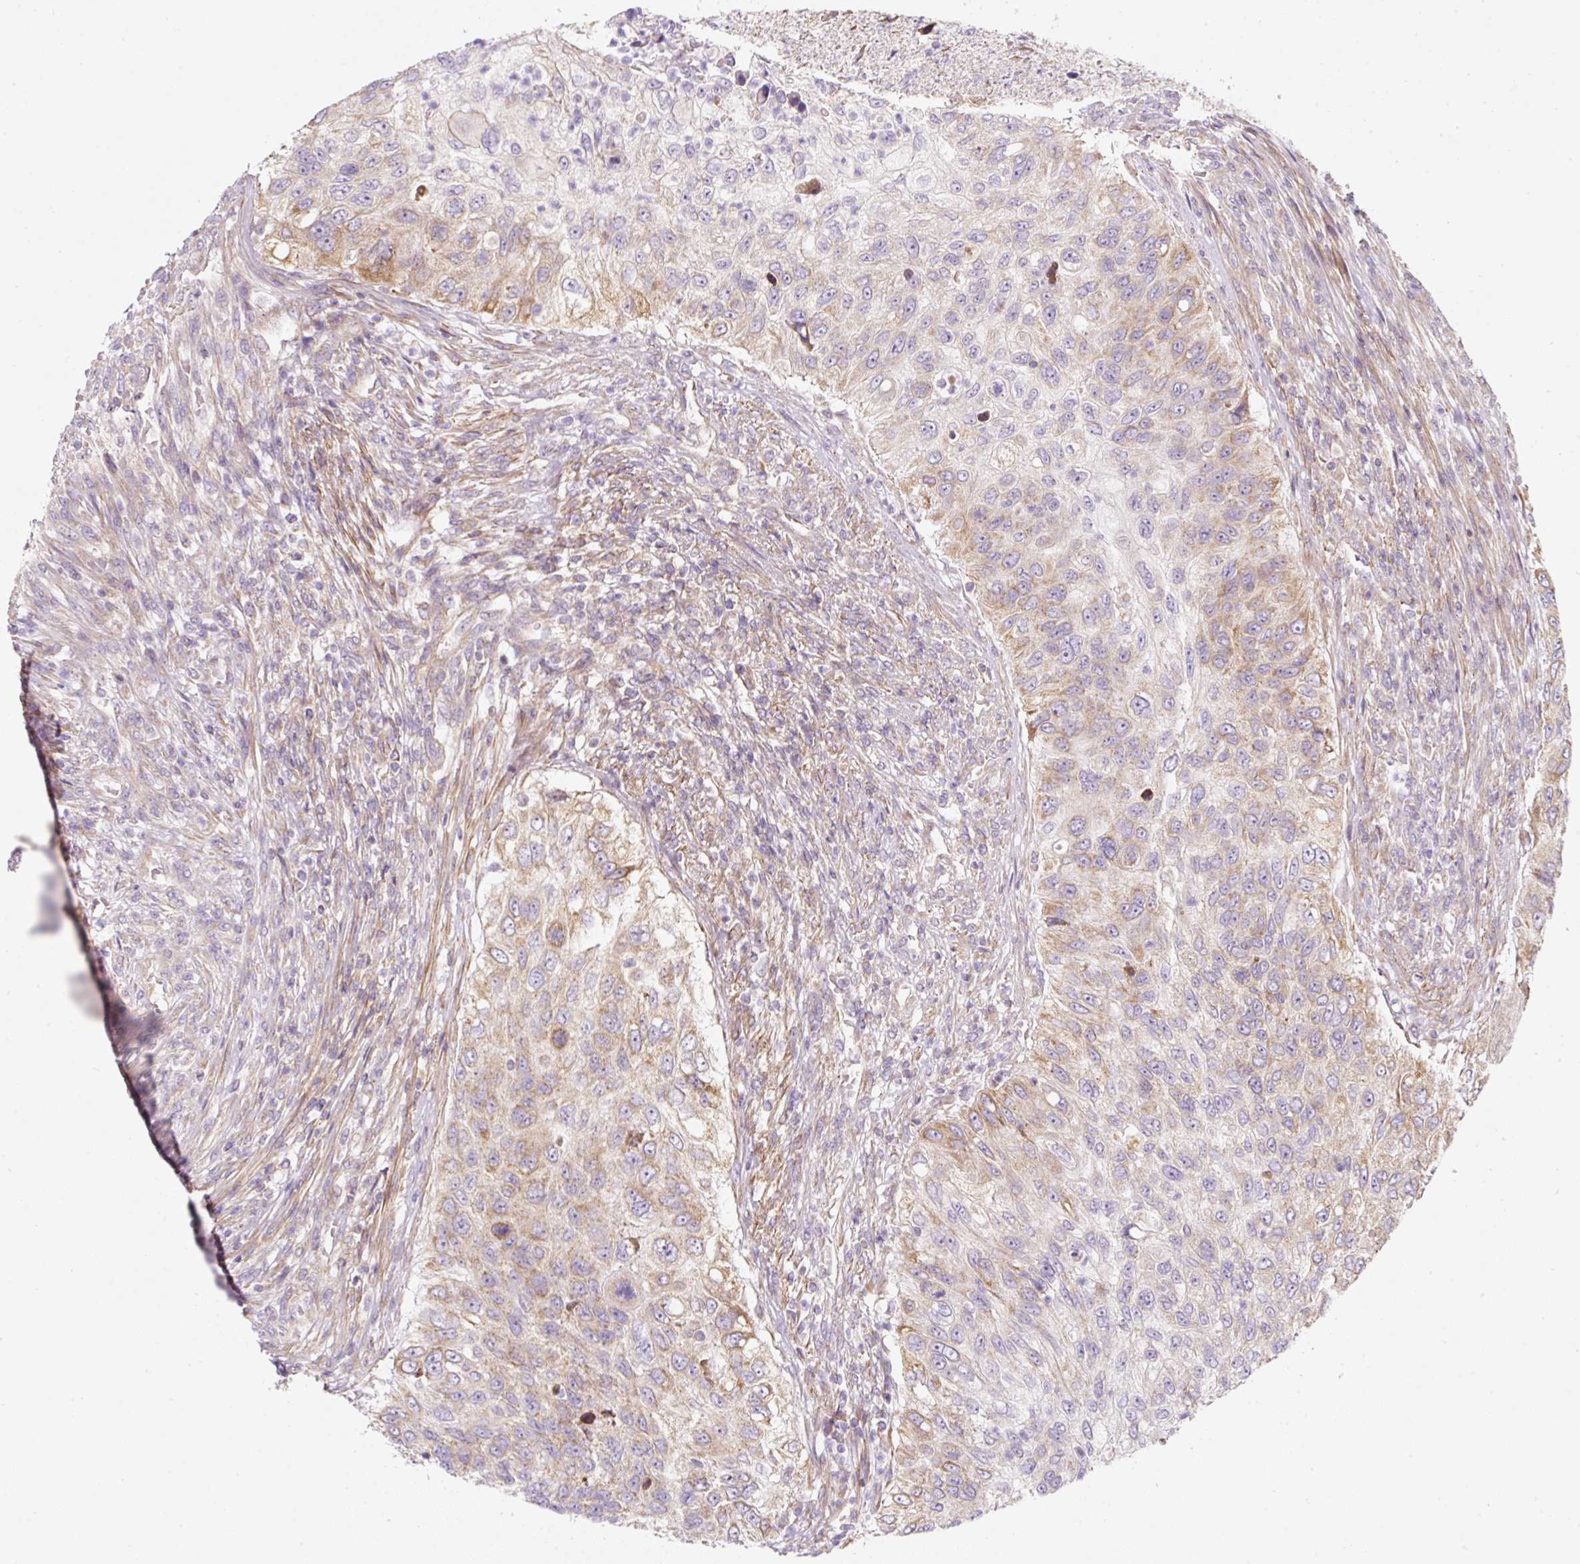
{"staining": {"intensity": "moderate", "quantity": "25%-75%", "location": "cytoplasmic/membranous"}, "tissue": "urothelial cancer", "cell_type": "Tumor cells", "image_type": "cancer", "snomed": [{"axis": "morphology", "description": "Urothelial carcinoma, High grade"}, {"axis": "topography", "description": "Urinary bladder"}], "caption": "Protein staining of urothelial carcinoma (high-grade) tissue exhibits moderate cytoplasmic/membranous positivity in about 25%-75% of tumor cells.", "gene": "ERAP2", "patient": {"sex": "female", "age": 60}}